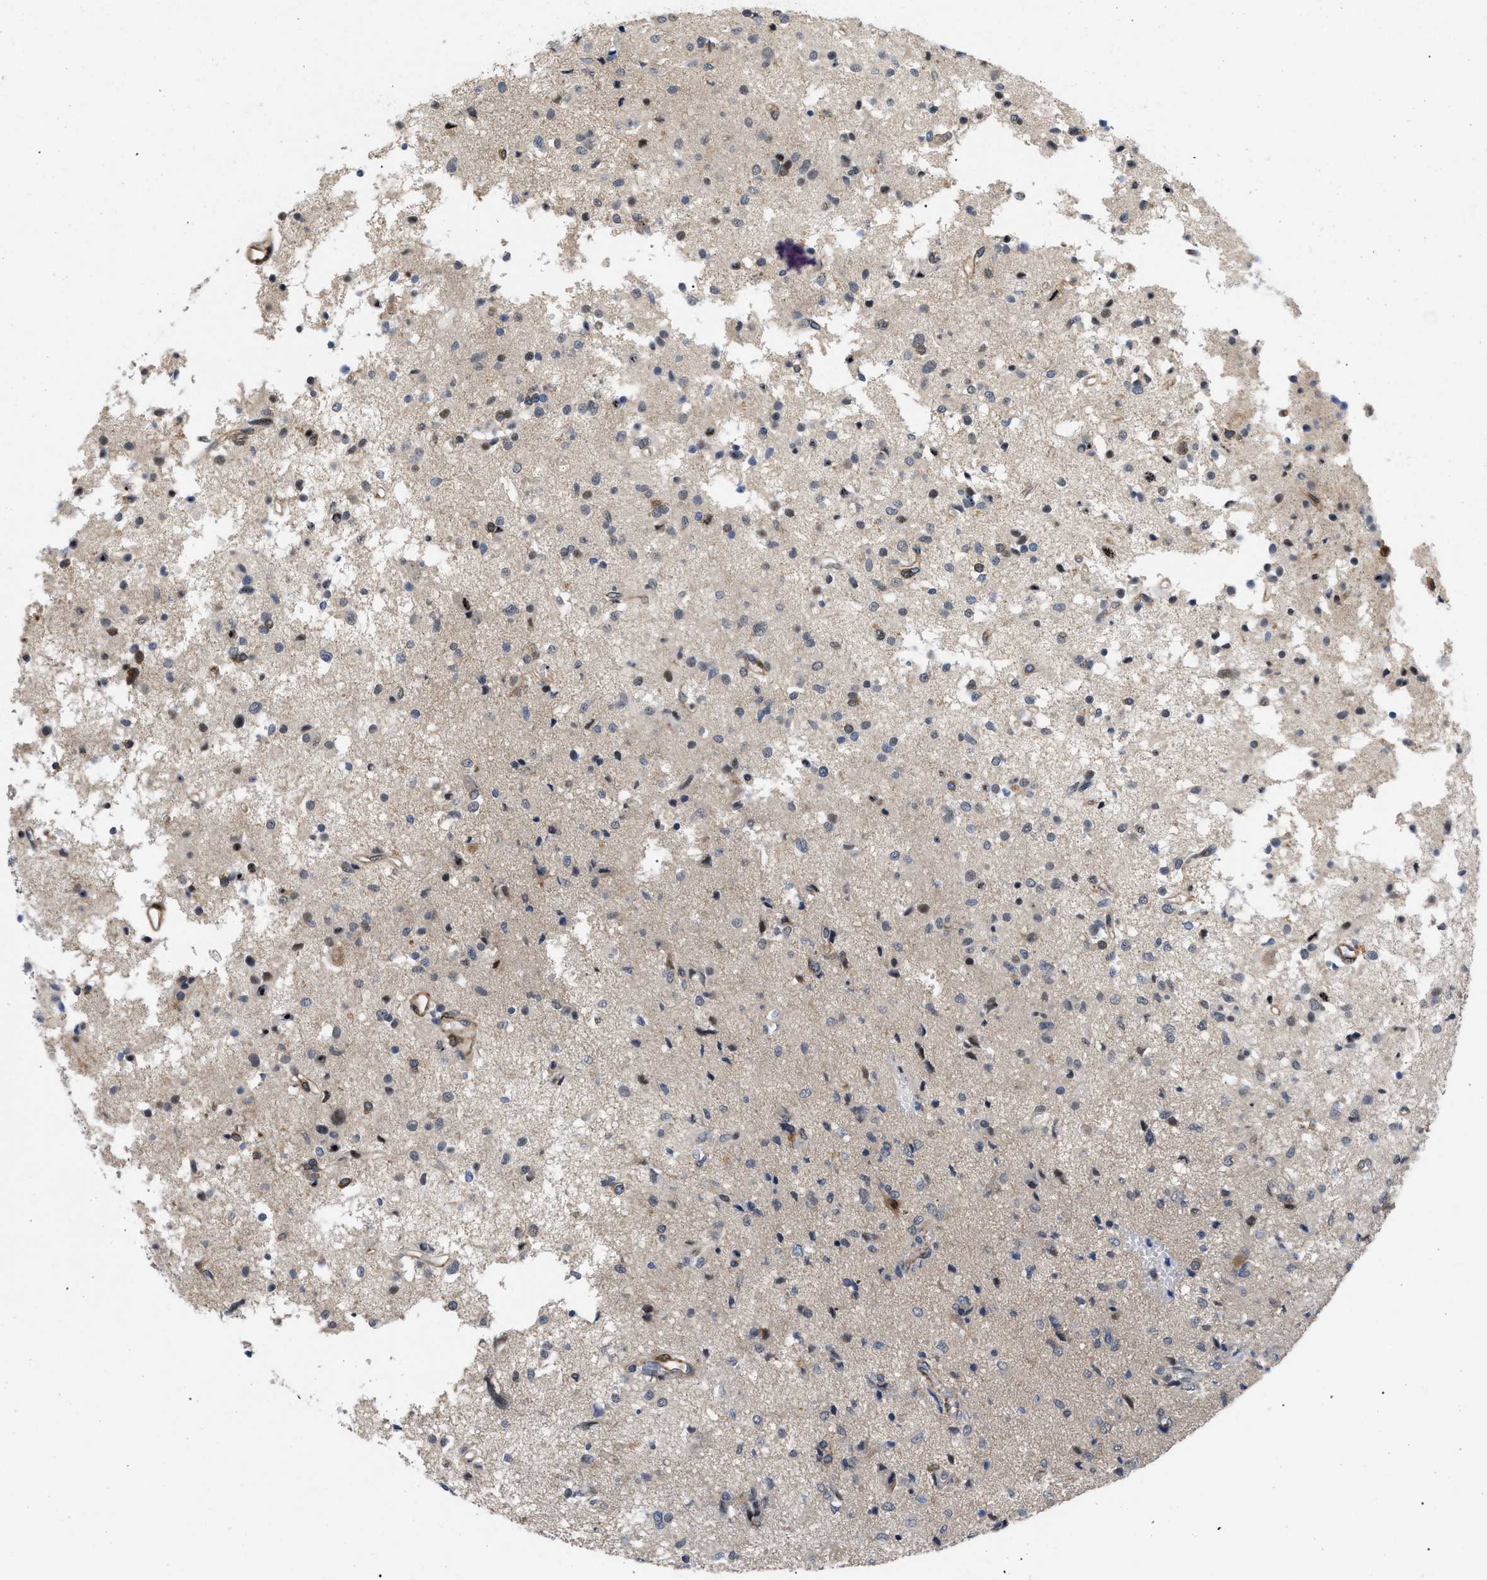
{"staining": {"intensity": "negative", "quantity": "none", "location": "none"}, "tissue": "glioma", "cell_type": "Tumor cells", "image_type": "cancer", "snomed": [{"axis": "morphology", "description": "Glioma, malignant, High grade"}, {"axis": "topography", "description": "Brain"}], "caption": "Micrograph shows no significant protein expression in tumor cells of high-grade glioma (malignant).", "gene": "GARRE1", "patient": {"sex": "female", "age": 59}}